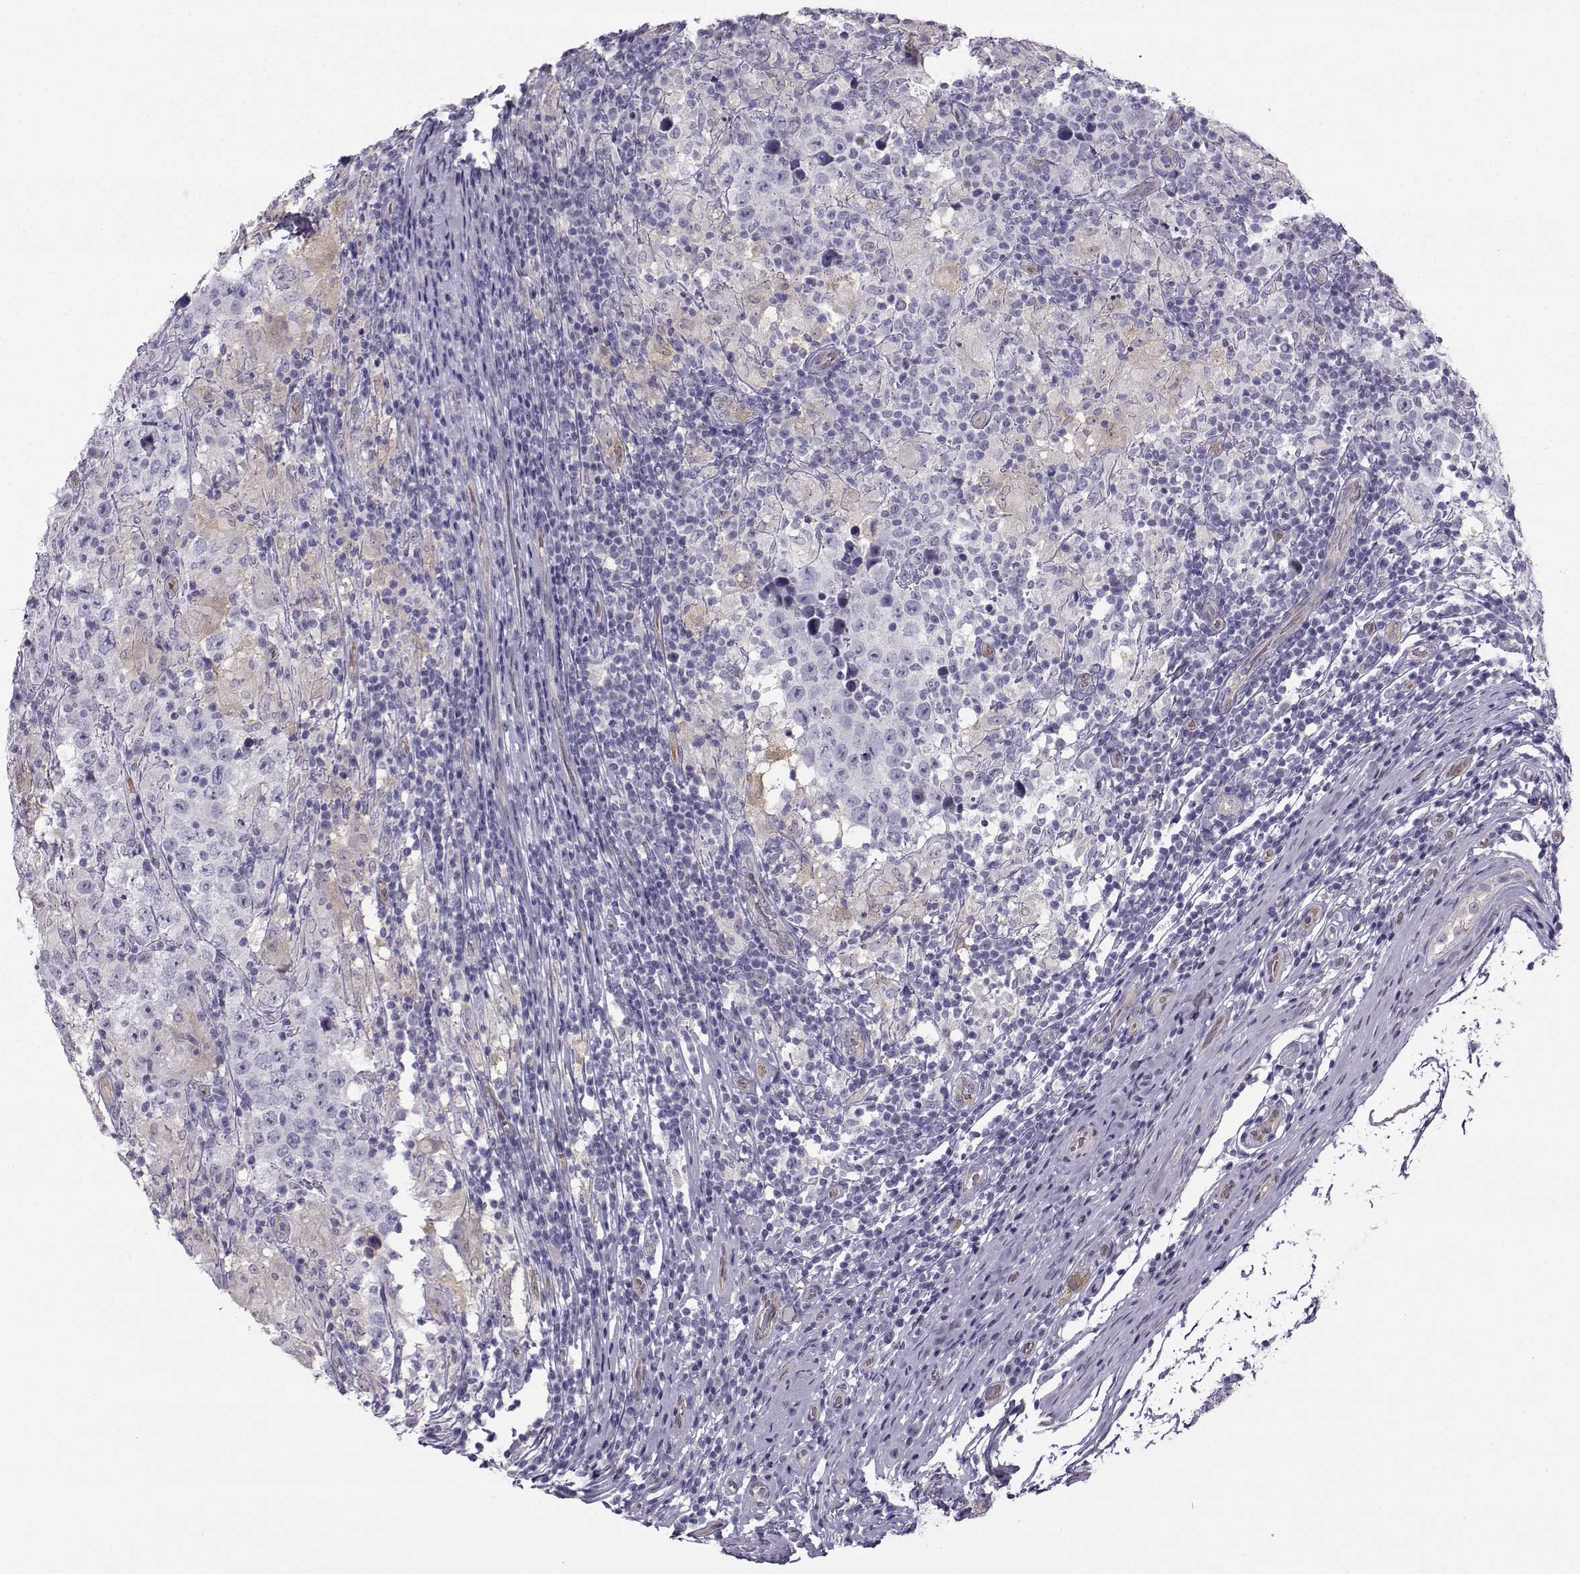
{"staining": {"intensity": "negative", "quantity": "none", "location": "none"}, "tissue": "testis cancer", "cell_type": "Tumor cells", "image_type": "cancer", "snomed": [{"axis": "morphology", "description": "Seminoma, NOS"}, {"axis": "morphology", "description": "Carcinoma, Embryonal, NOS"}, {"axis": "topography", "description": "Testis"}], "caption": "The photomicrograph shows no staining of tumor cells in testis cancer (seminoma). The staining is performed using DAB brown chromogen with nuclei counter-stained in using hematoxylin.", "gene": "NQO1", "patient": {"sex": "male", "age": 41}}